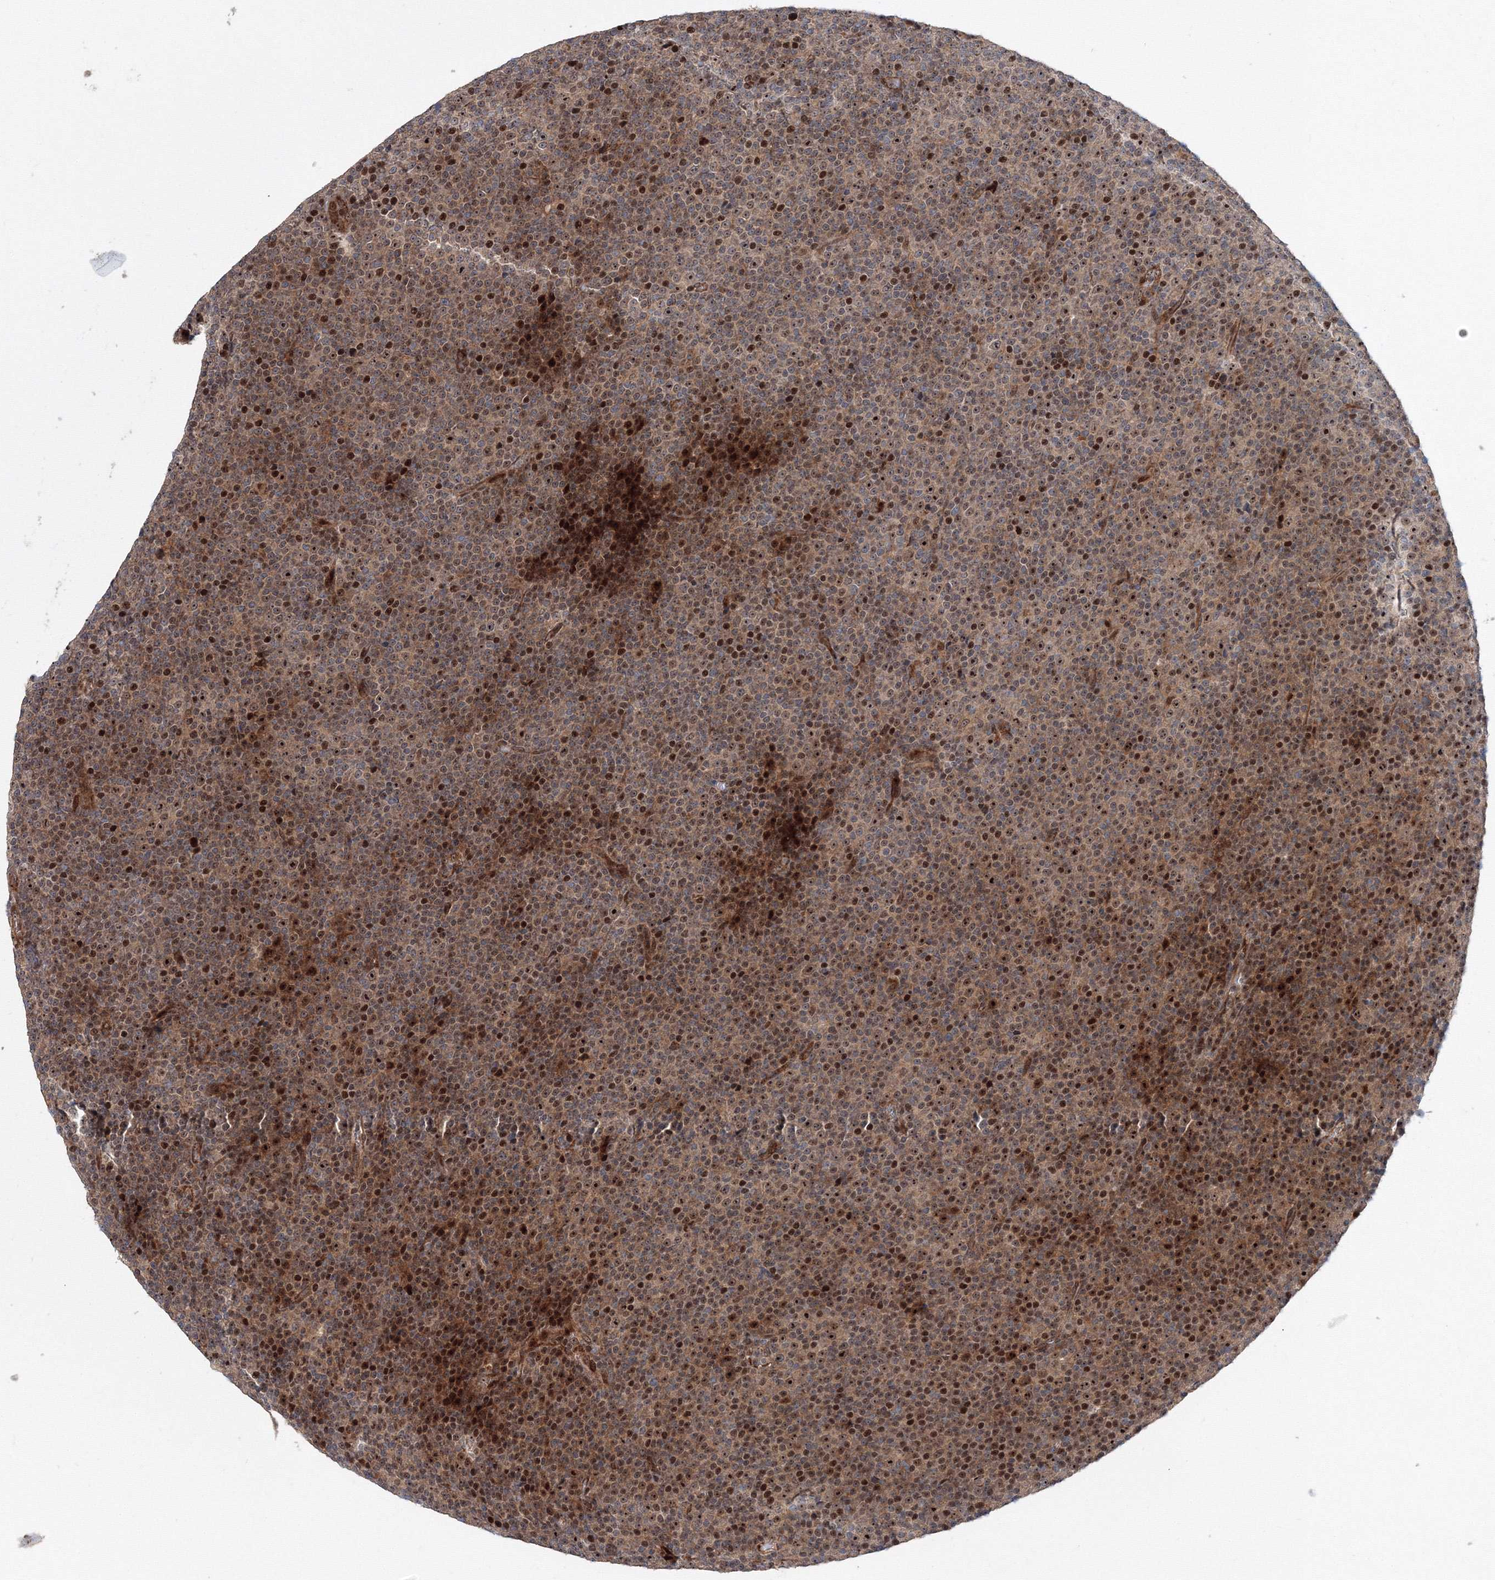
{"staining": {"intensity": "moderate", "quantity": ">75%", "location": "cytoplasmic/membranous,nuclear"}, "tissue": "lymphoma", "cell_type": "Tumor cells", "image_type": "cancer", "snomed": [{"axis": "morphology", "description": "Malignant lymphoma, non-Hodgkin's type, Low grade"}, {"axis": "topography", "description": "Lymph node"}], "caption": "Protein staining of malignant lymphoma, non-Hodgkin's type (low-grade) tissue reveals moderate cytoplasmic/membranous and nuclear staining in approximately >75% of tumor cells.", "gene": "ANKAR", "patient": {"sex": "female", "age": 67}}